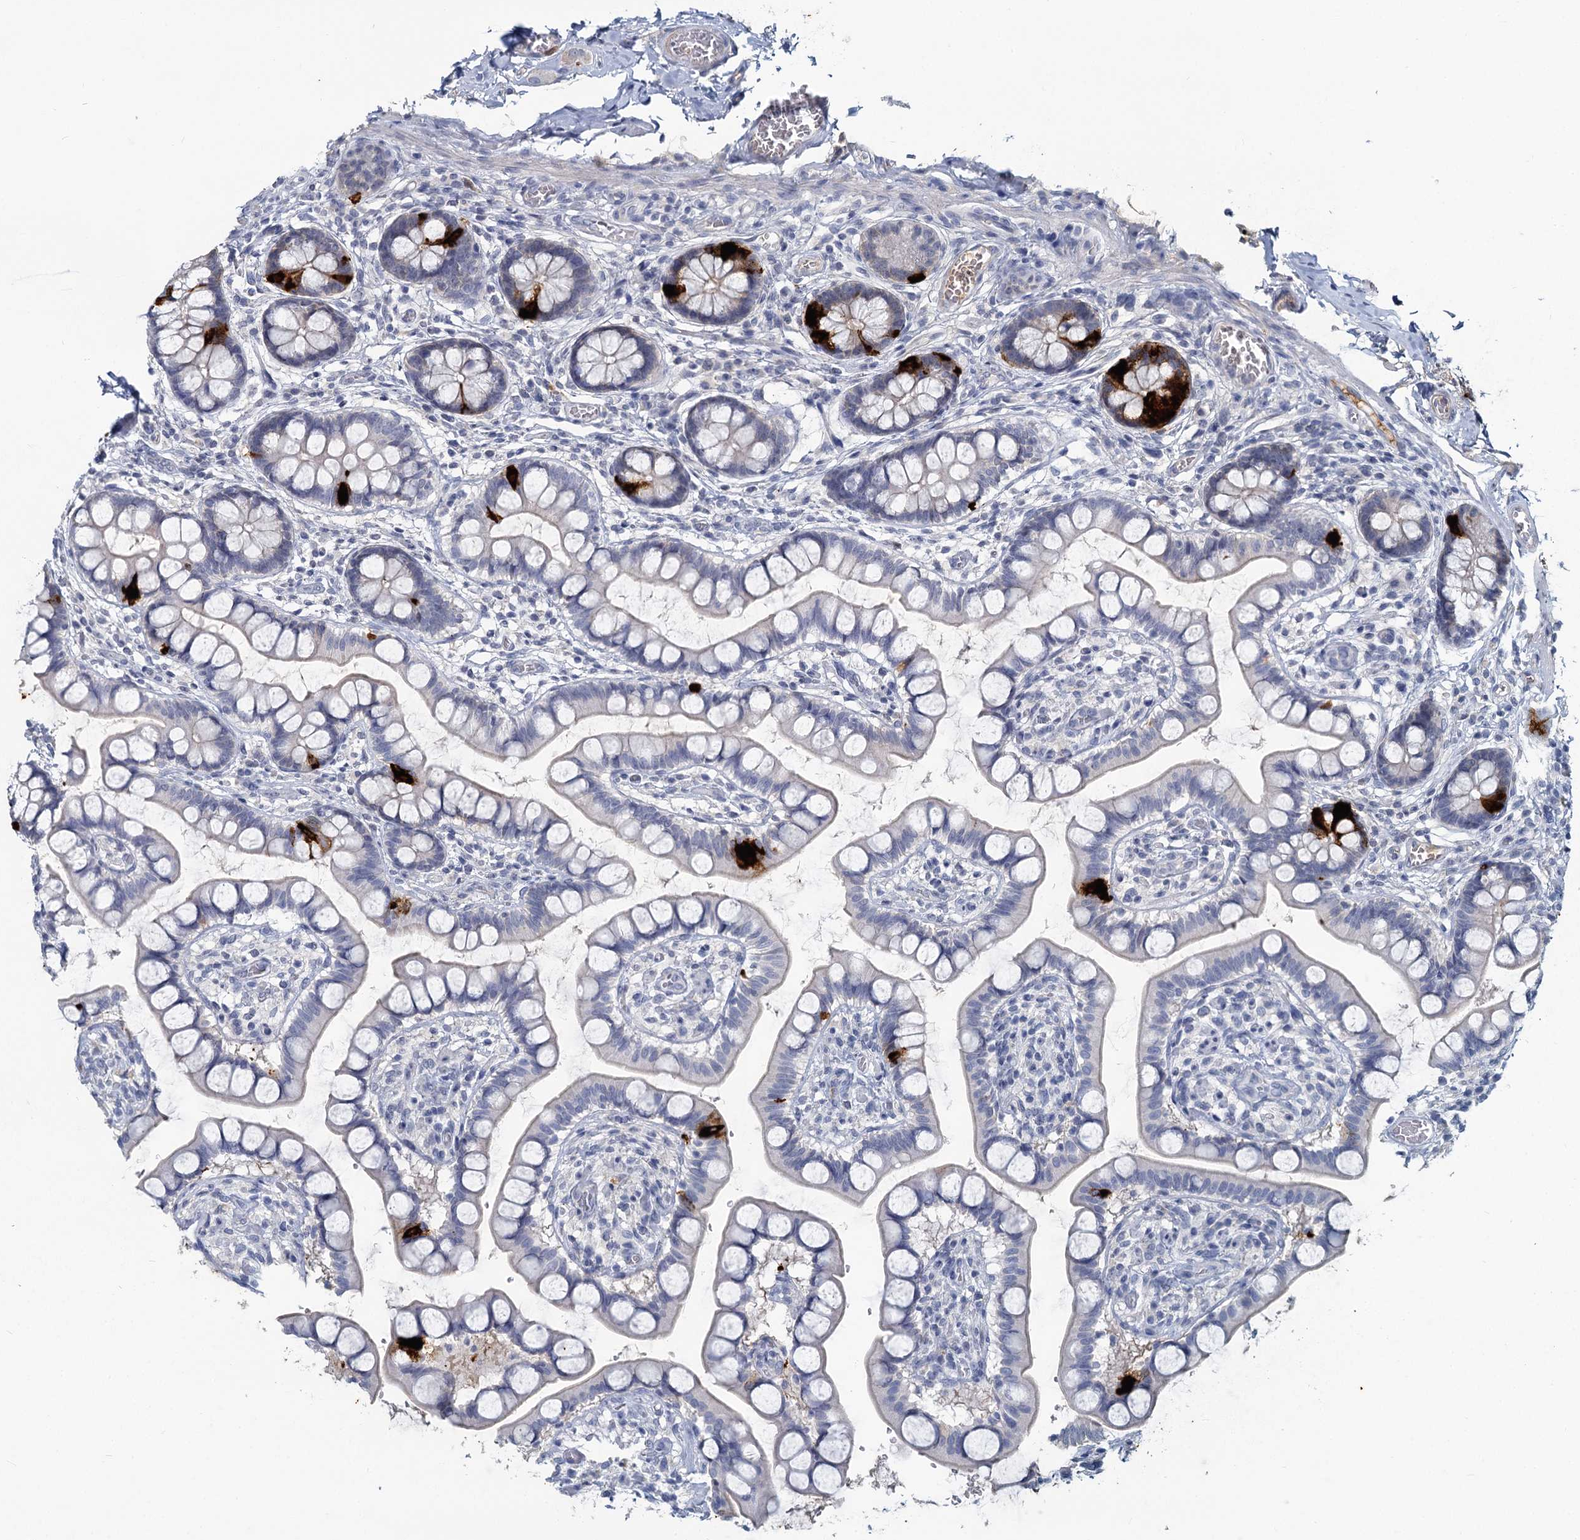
{"staining": {"intensity": "strong", "quantity": "<25%", "location": "cytoplasmic/membranous"}, "tissue": "small intestine", "cell_type": "Glandular cells", "image_type": "normal", "snomed": [{"axis": "morphology", "description": "Normal tissue, NOS"}, {"axis": "topography", "description": "Small intestine"}], "caption": "Immunohistochemical staining of benign small intestine demonstrates medium levels of strong cytoplasmic/membranous expression in approximately <25% of glandular cells. (brown staining indicates protein expression, while blue staining denotes nuclei).", "gene": "CHGA", "patient": {"sex": "male", "age": 52}}